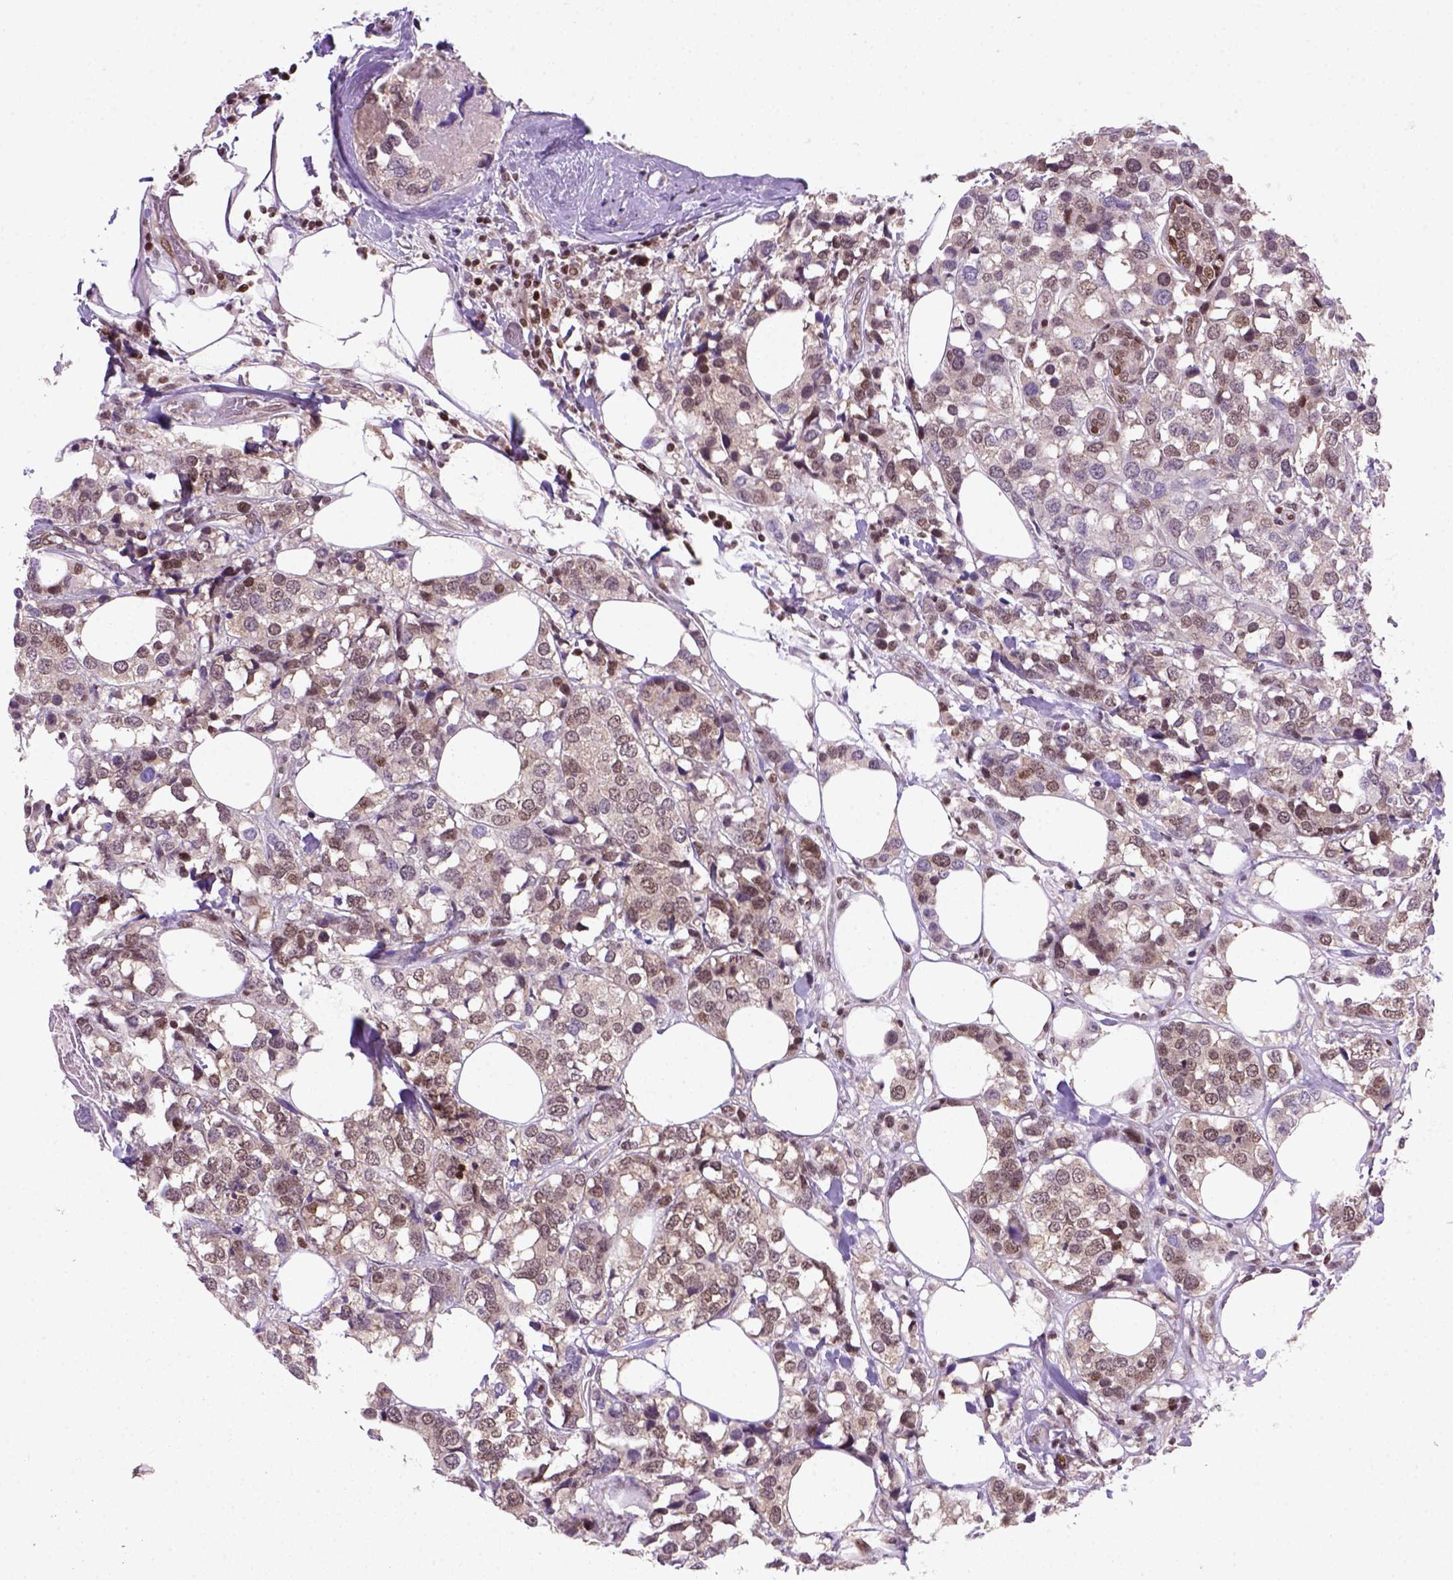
{"staining": {"intensity": "moderate", "quantity": ">75%", "location": "nuclear"}, "tissue": "breast cancer", "cell_type": "Tumor cells", "image_type": "cancer", "snomed": [{"axis": "morphology", "description": "Lobular carcinoma"}, {"axis": "topography", "description": "Breast"}], "caption": "Immunohistochemistry (DAB (3,3'-diaminobenzidine)) staining of breast cancer exhibits moderate nuclear protein expression in approximately >75% of tumor cells. The protein of interest is stained brown, and the nuclei are stained in blue (DAB IHC with brightfield microscopy, high magnification).", "gene": "MGMT", "patient": {"sex": "female", "age": 59}}